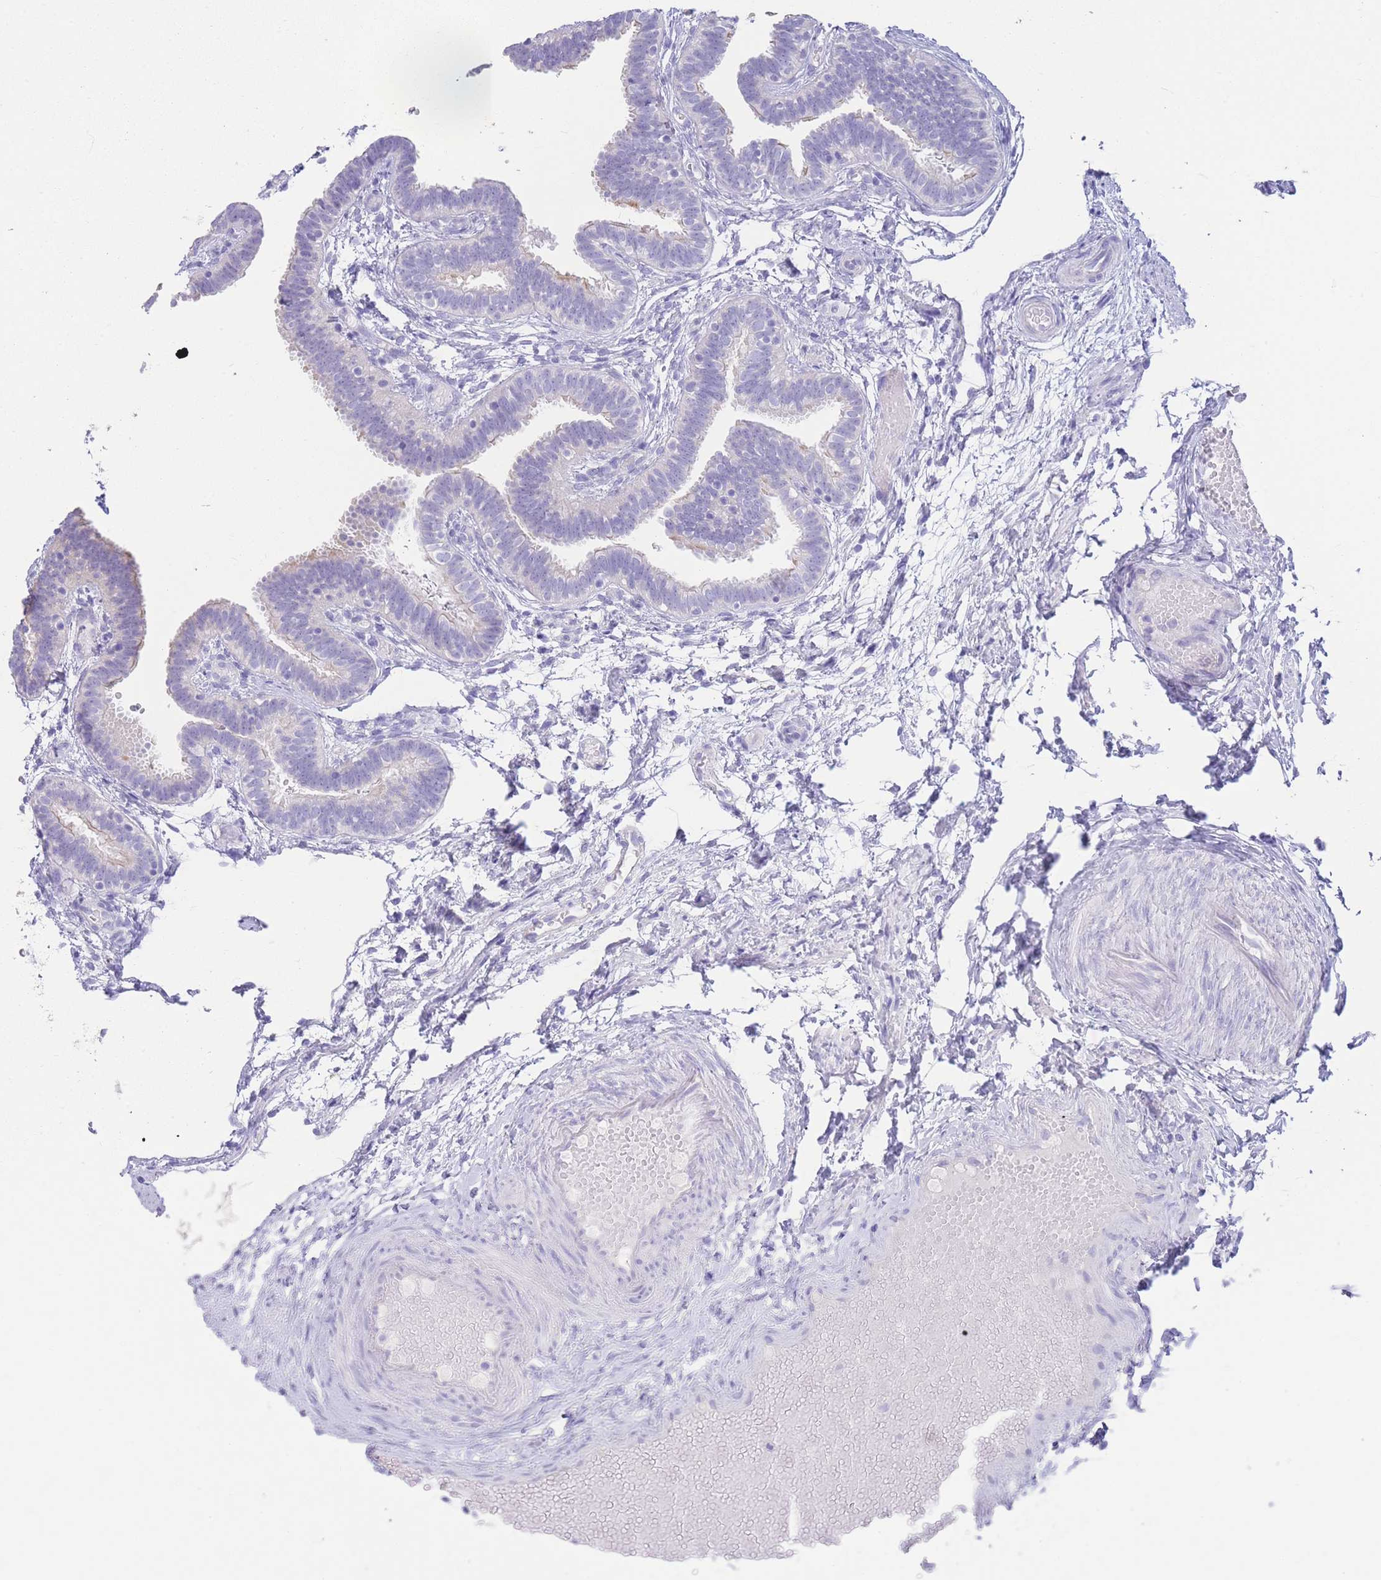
{"staining": {"intensity": "moderate", "quantity": "25%-75%", "location": "cytoplasmic/membranous"}, "tissue": "fallopian tube", "cell_type": "Glandular cells", "image_type": "normal", "snomed": [{"axis": "morphology", "description": "Normal tissue, NOS"}, {"axis": "topography", "description": "Fallopian tube"}], "caption": "The photomicrograph exhibits staining of unremarkable fallopian tube, revealing moderate cytoplasmic/membranous protein positivity (brown color) within glandular cells.", "gene": "LRRC37A2", "patient": {"sex": "female", "age": 37}}